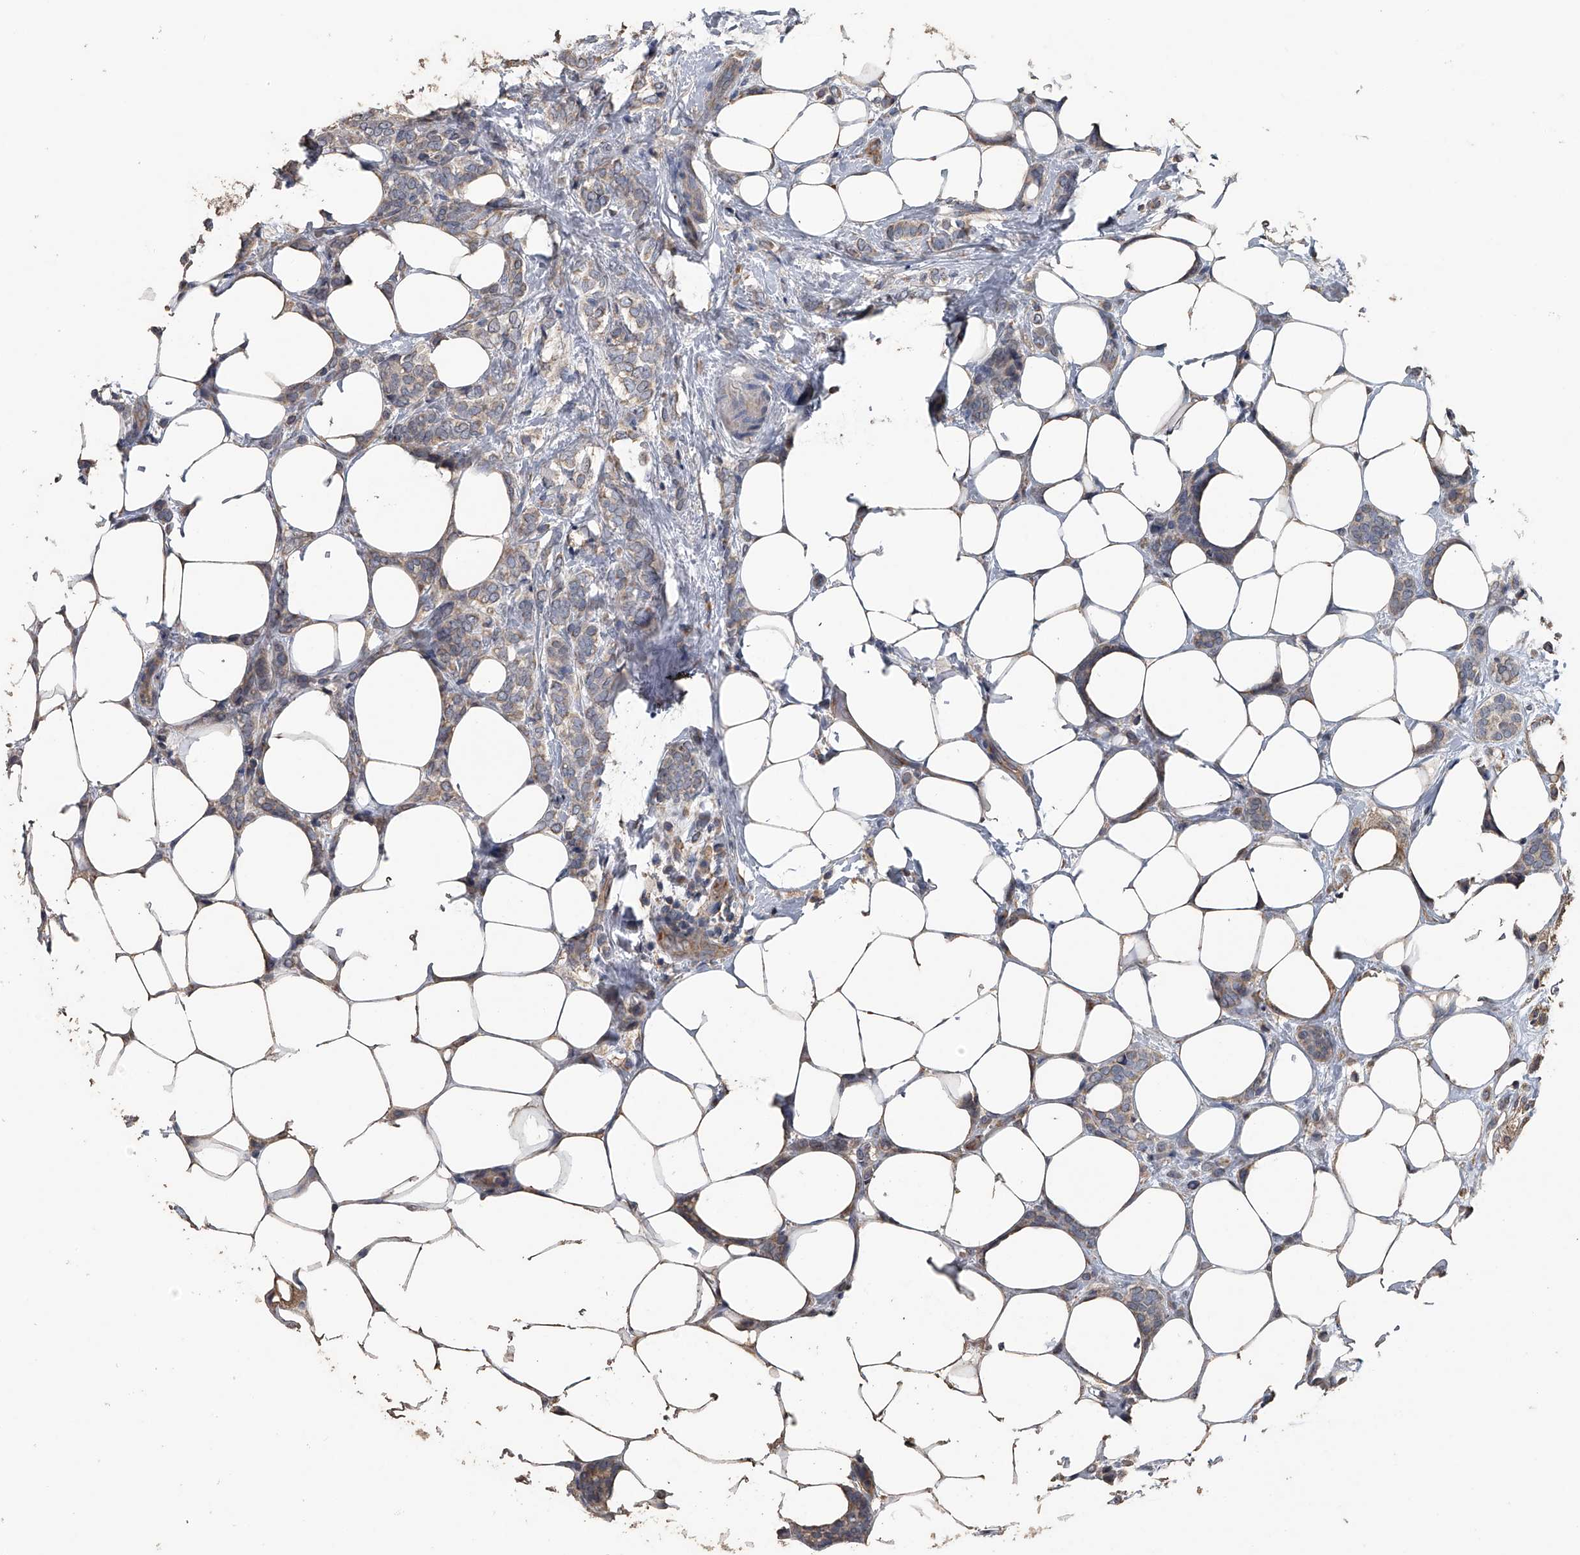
{"staining": {"intensity": "weak", "quantity": "25%-75%", "location": "cytoplasmic/membranous"}, "tissue": "breast cancer", "cell_type": "Tumor cells", "image_type": "cancer", "snomed": [{"axis": "morphology", "description": "Lobular carcinoma"}, {"axis": "topography", "description": "Breast"}], "caption": "IHC micrograph of breast cancer (lobular carcinoma) stained for a protein (brown), which exhibits low levels of weak cytoplasmic/membranous expression in approximately 25%-75% of tumor cells.", "gene": "PCLO", "patient": {"sex": "female", "age": 50}}